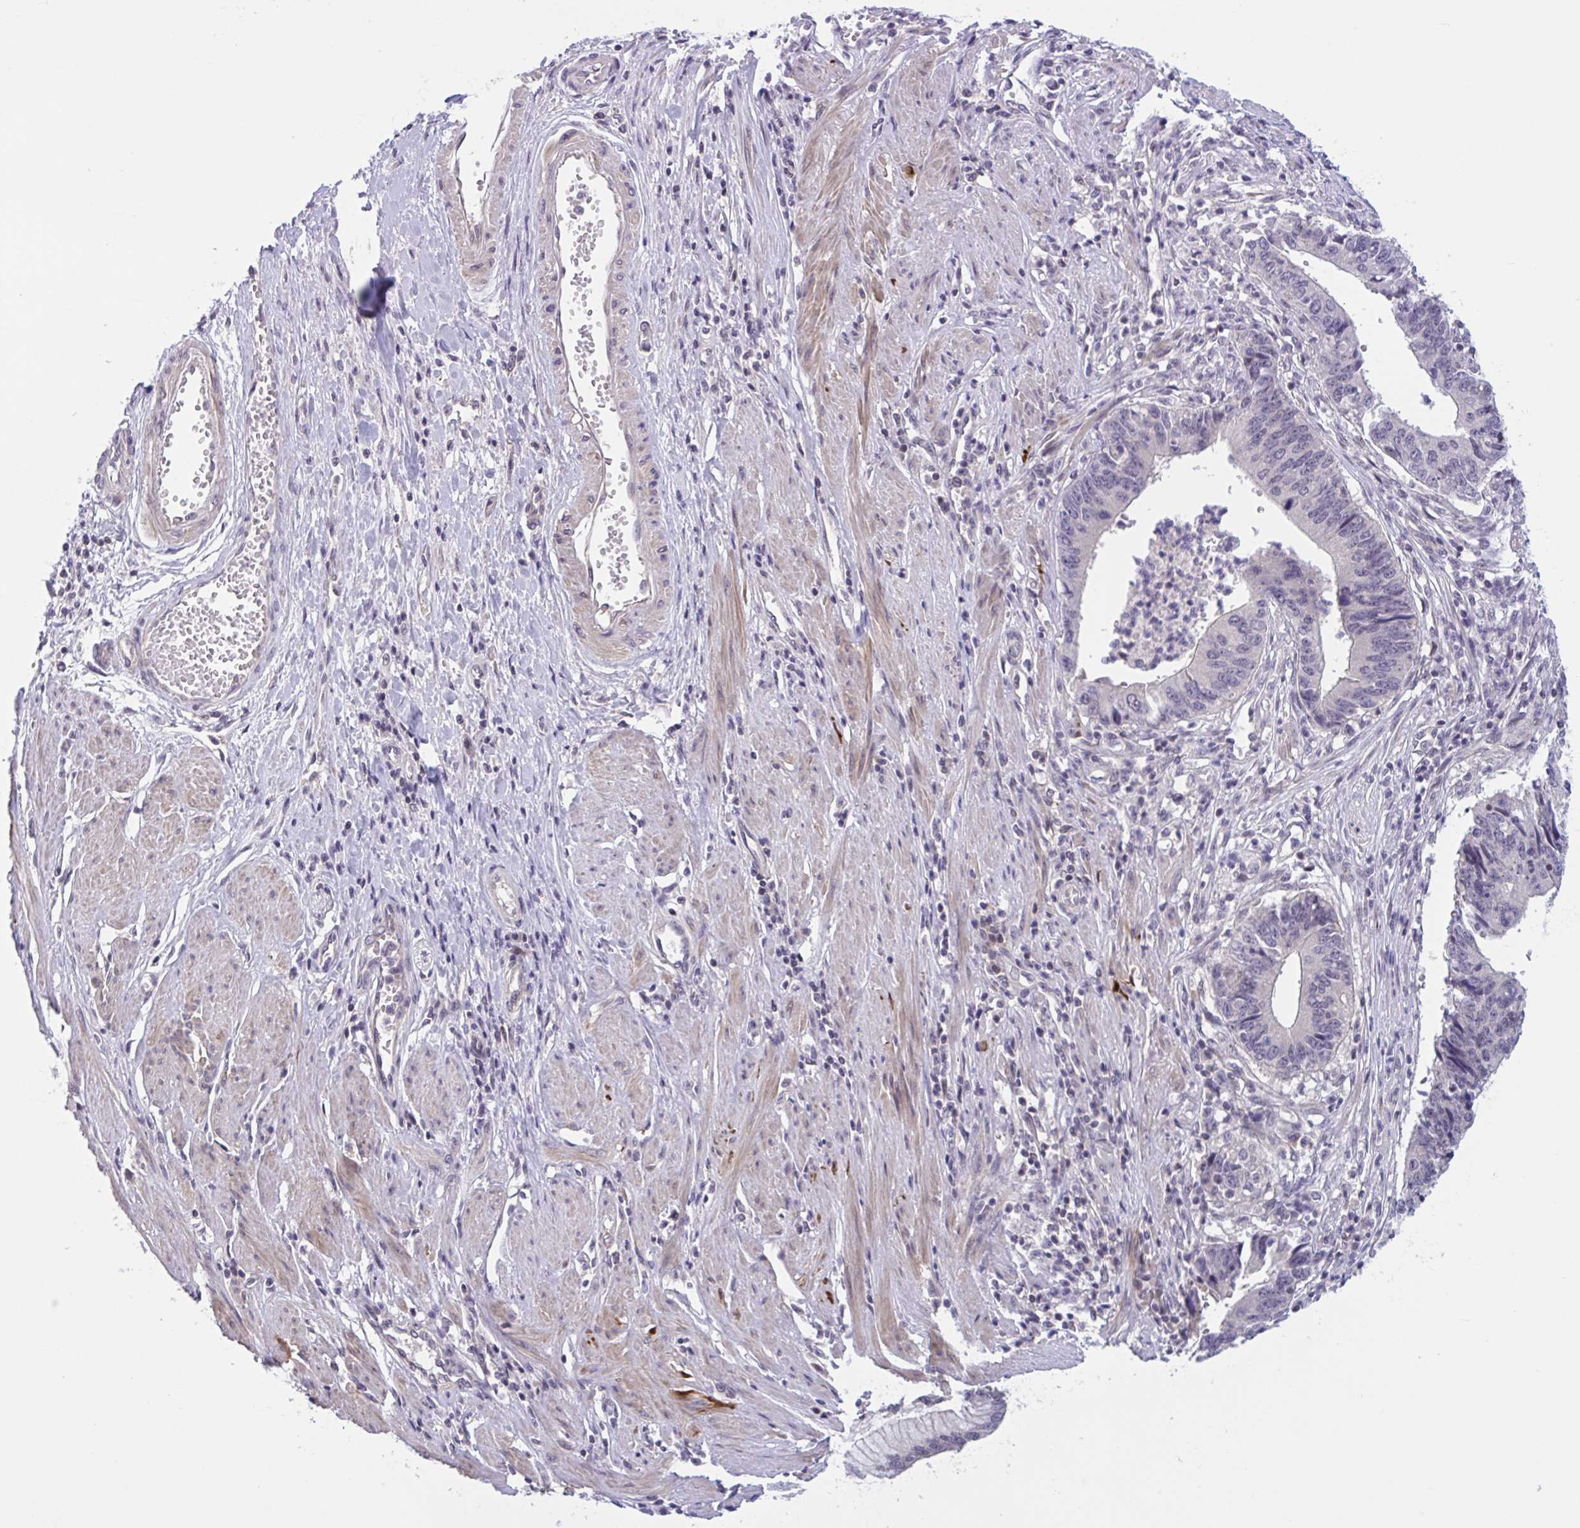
{"staining": {"intensity": "negative", "quantity": "none", "location": "none"}, "tissue": "stomach cancer", "cell_type": "Tumor cells", "image_type": "cancer", "snomed": [{"axis": "morphology", "description": "Adenocarcinoma, NOS"}, {"axis": "topography", "description": "Stomach"}], "caption": "IHC of stomach cancer (adenocarcinoma) displays no positivity in tumor cells.", "gene": "TTC7B", "patient": {"sex": "male", "age": 59}}